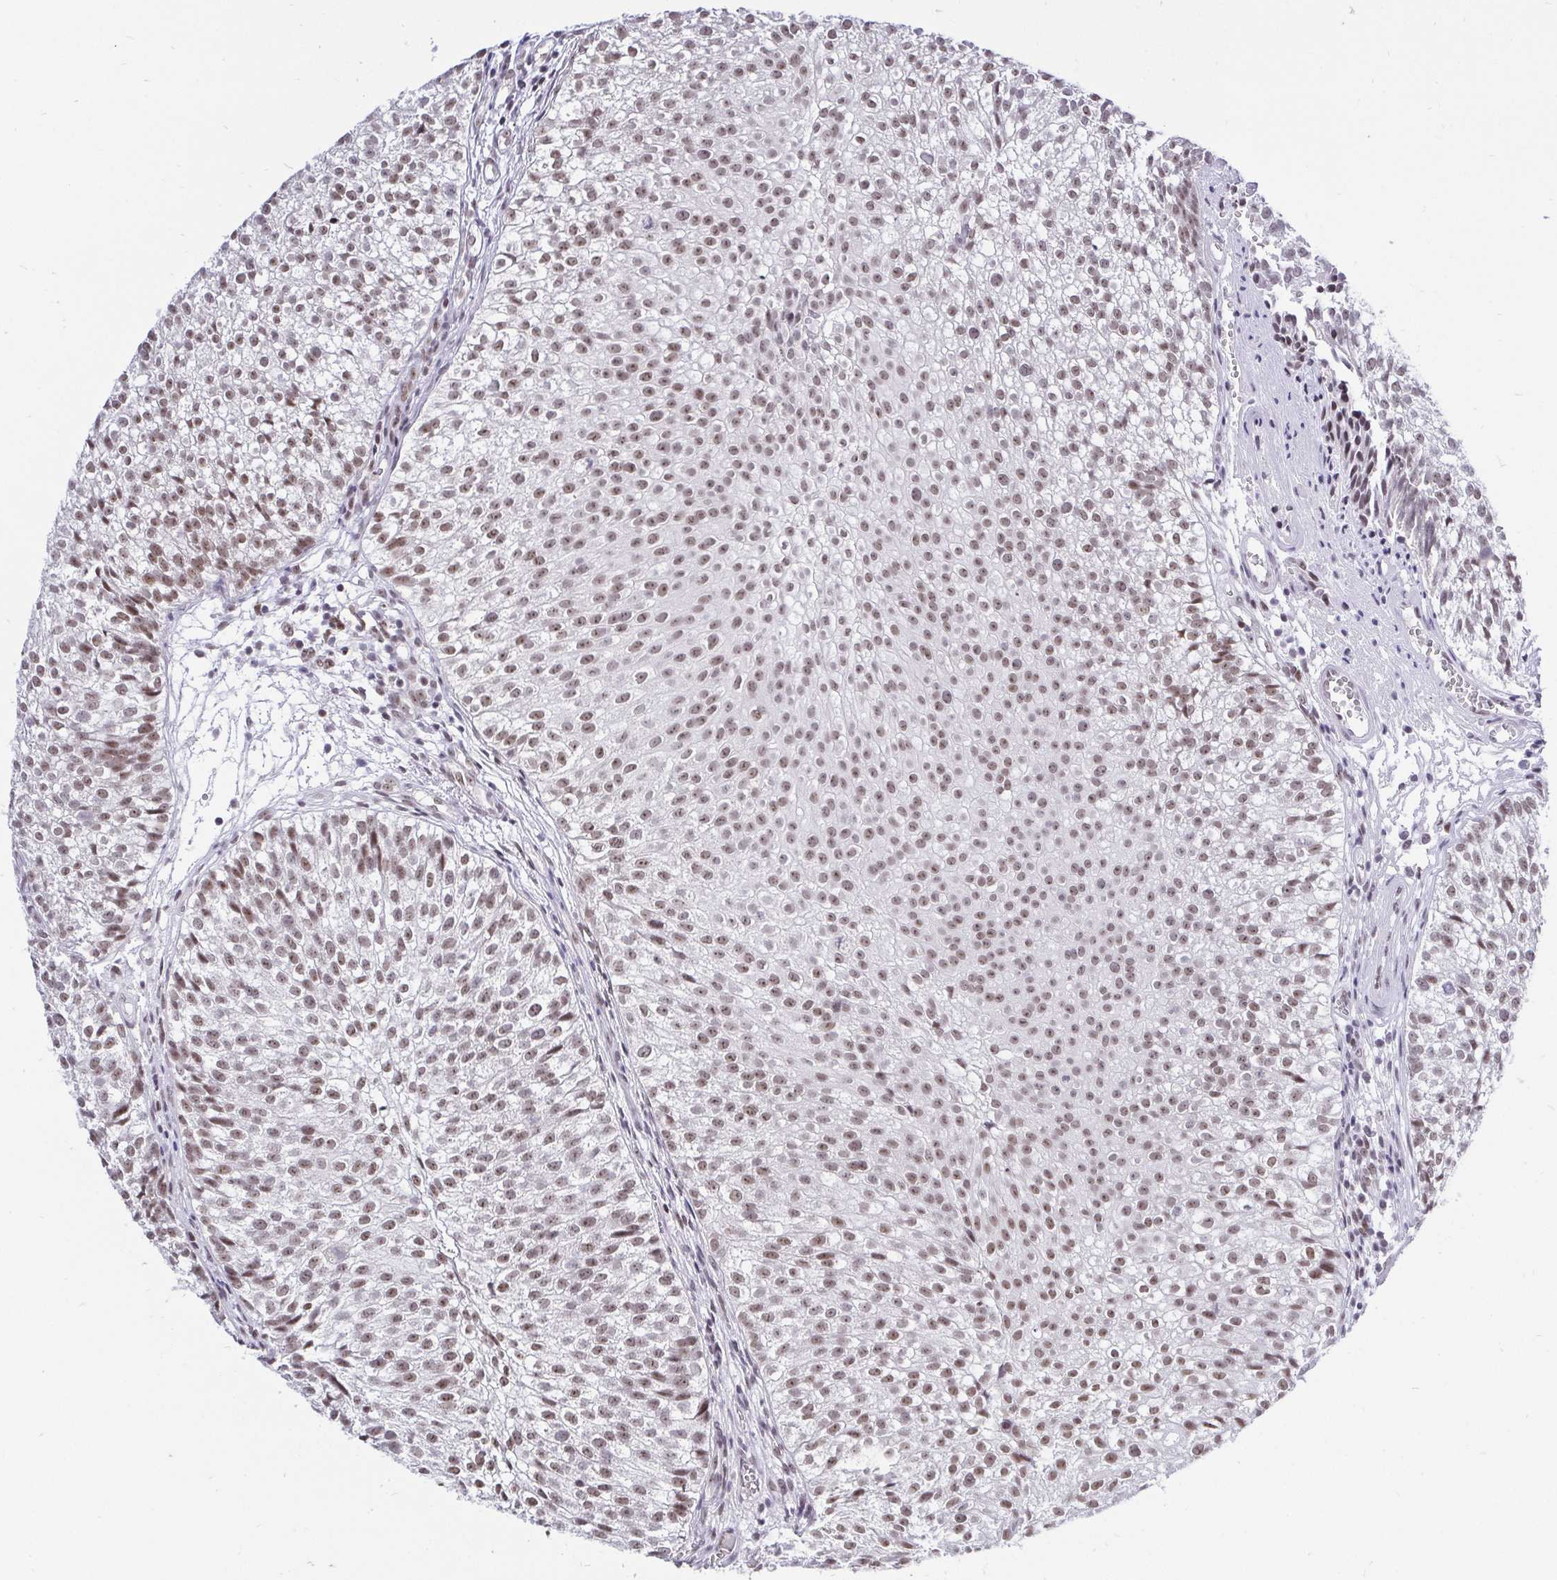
{"staining": {"intensity": "moderate", "quantity": ">75%", "location": "nuclear"}, "tissue": "urothelial cancer", "cell_type": "Tumor cells", "image_type": "cancer", "snomed": [{"axis": "morphology", "description": "Urothelial carcinoma, Low grade"}, {"axis": "topography", "description": "Urinary bladder"}], "caption": "Protein staining of urothelial cancer tissue exhibits moderate nuclear expression in approximately >75% of tumor cells. (Stains: DAB in brown, nuclei in blue, Microscopy: brightfield microscopy at high magnification).", "gene": "ZNF860", "patient": {"sex": "male", "age": 70}}